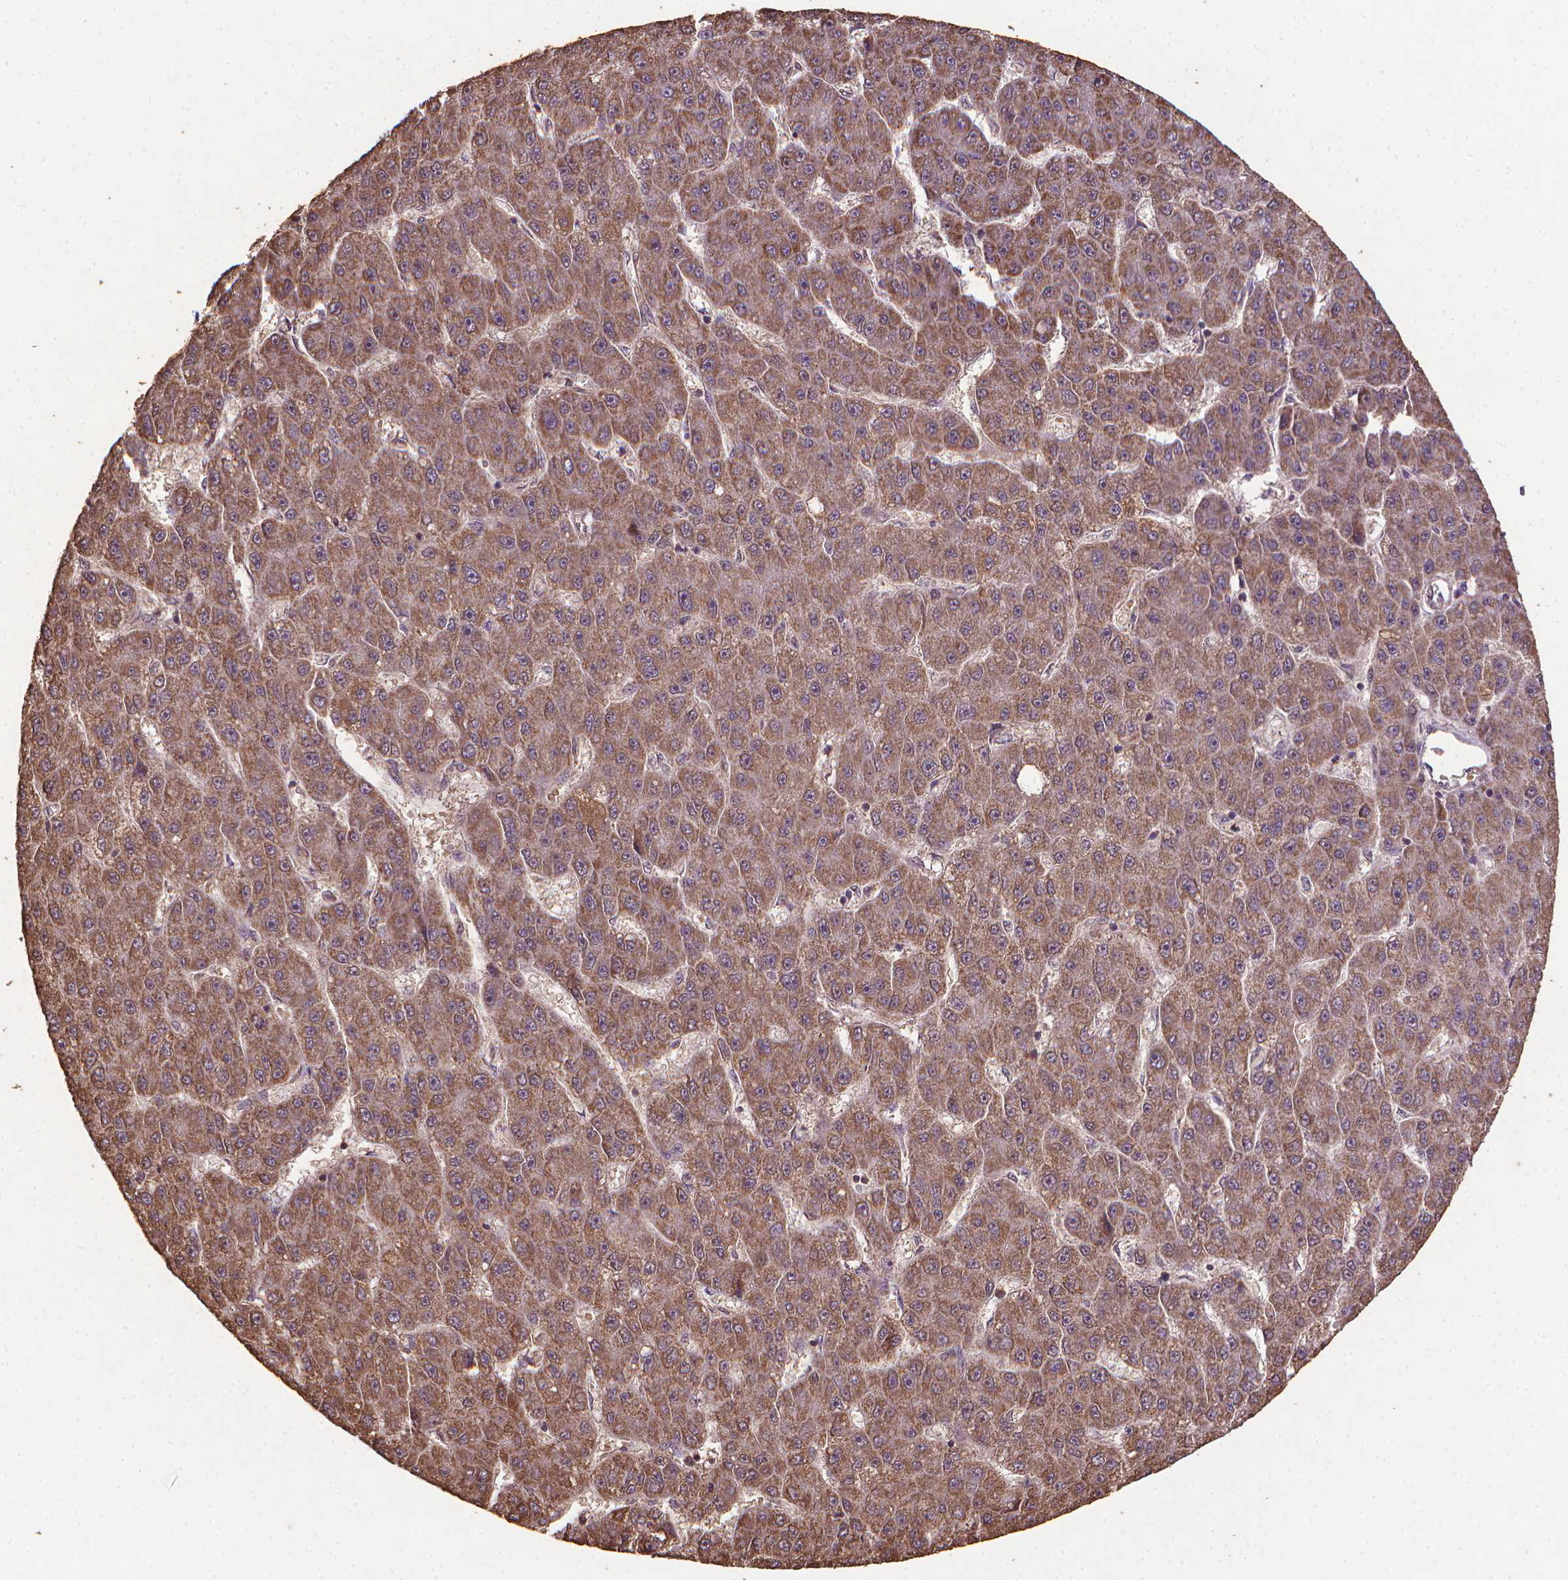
{"staining": {"intensity": "moderate", "quantity": ">75%", "location": "cytoplasmic/membranous"}, "tissue": "liver cancer", "cell_type": "Tumor cells", "image_type": "cancer", "snomed": [{"axis": "morphology", "description": "Carcinoma, Hepatocellular, NOS"}, {"axis": "topography", "description": "Liver"}], "caption": "Immunohistochemistry histopathology image of human liver hepatocellular carcinoma stained for a protein (brown), which demonstrates medium levels of moderate cytoplasmic/membranous expression in approximately >75% of tumor cells.", "gene": "DCAF1", "patient": {"sex": "male", "age": 67}}